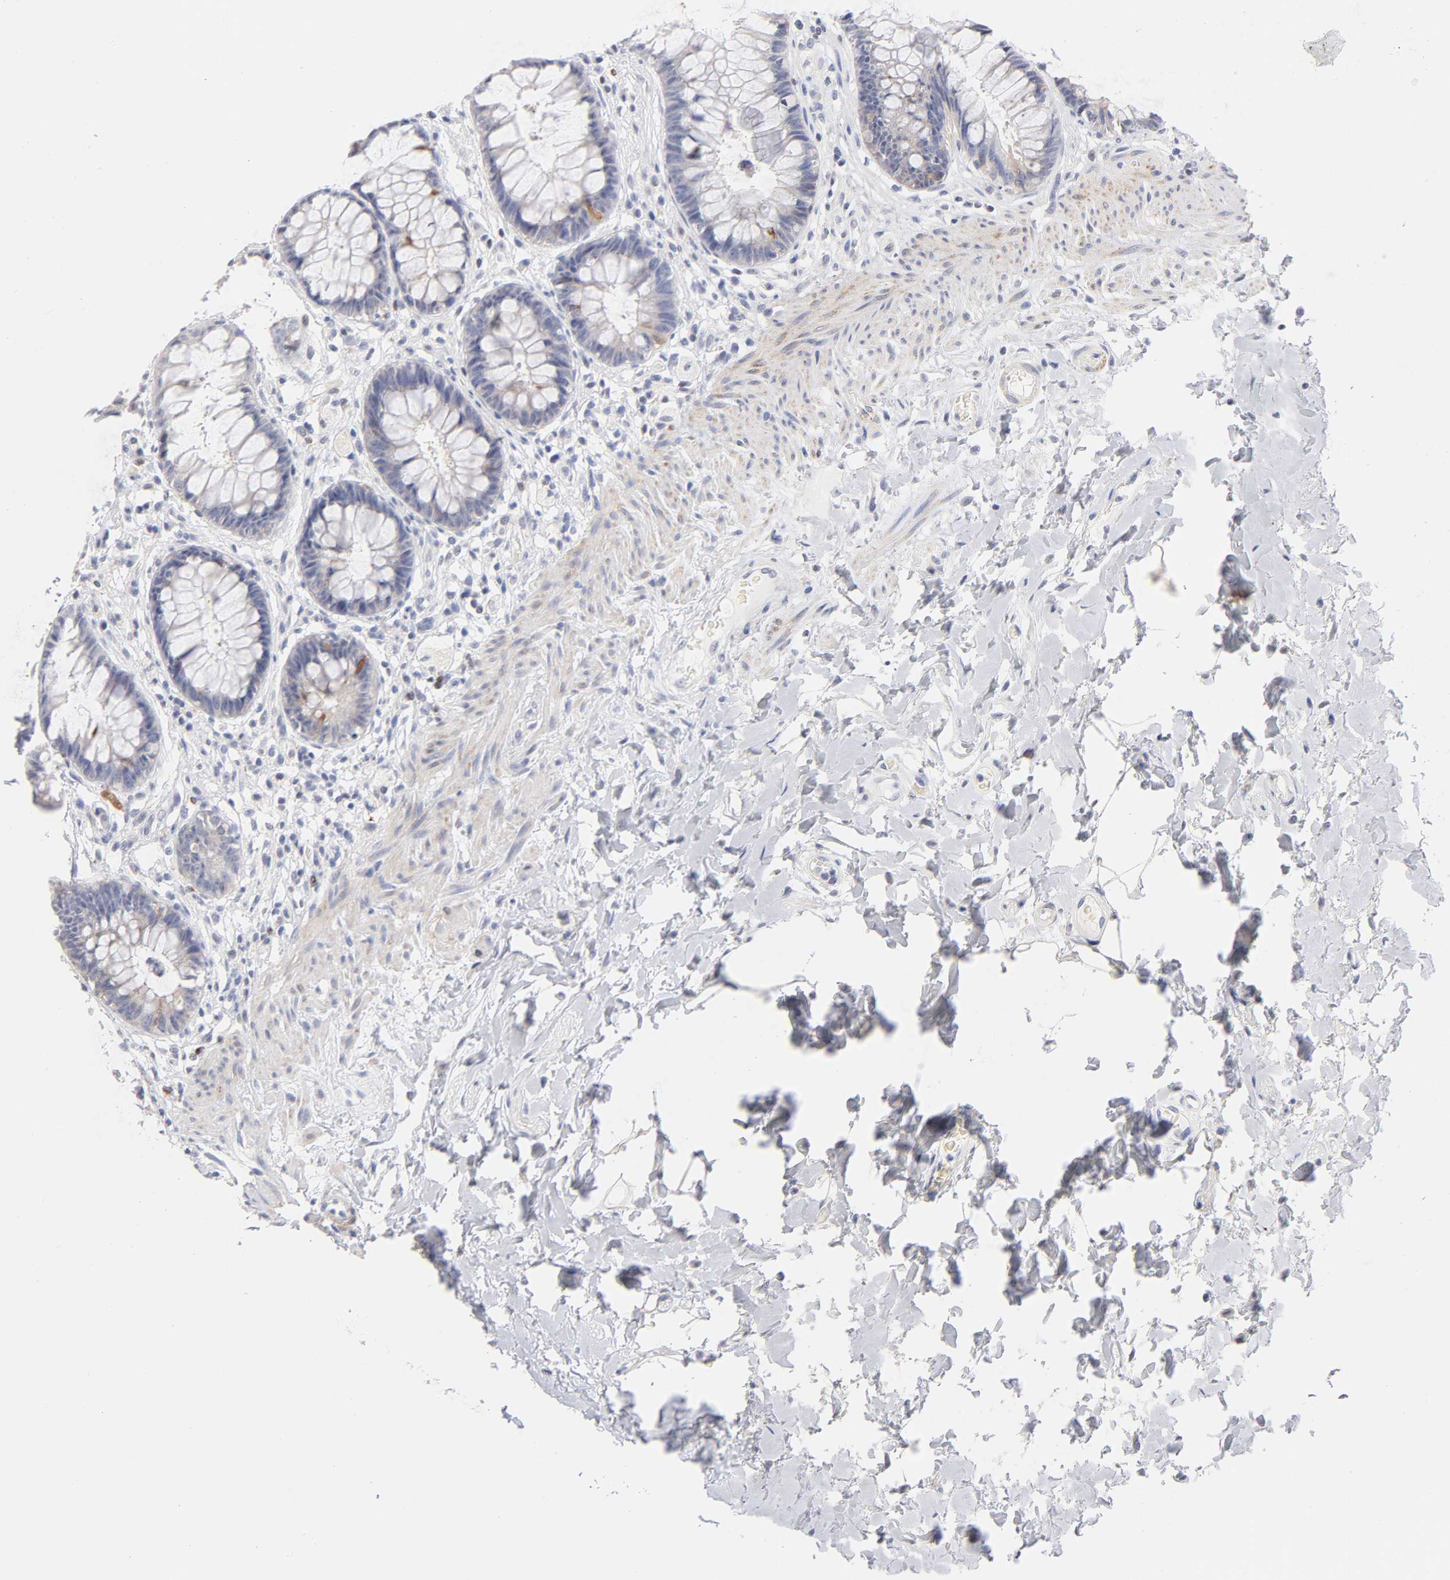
{"staining": {"intensity": "strong", "quantity": "<25%", "location": "cytoplasmic/membranous"}, "tissue": "rectum", "cell_type": "Glandular cells", "image_type": "normal", "snomed": [{"axis": "morphology", "description": "Normal tissue, NOS"}, {"axis": "topography", "description": "Rectum"}], "caption": "A medium amount of strong cytoplasmic/membranous expression is present in about <25% of glandular cells in benign rectum. (Stains: DAB (3,3'-diaminobenzidine) in brown, nuclei in blue, Microscopy: brightfield microscopy at high magnification).", "gene": "MID1", "patient": {"sex": "female", "age": 46}}